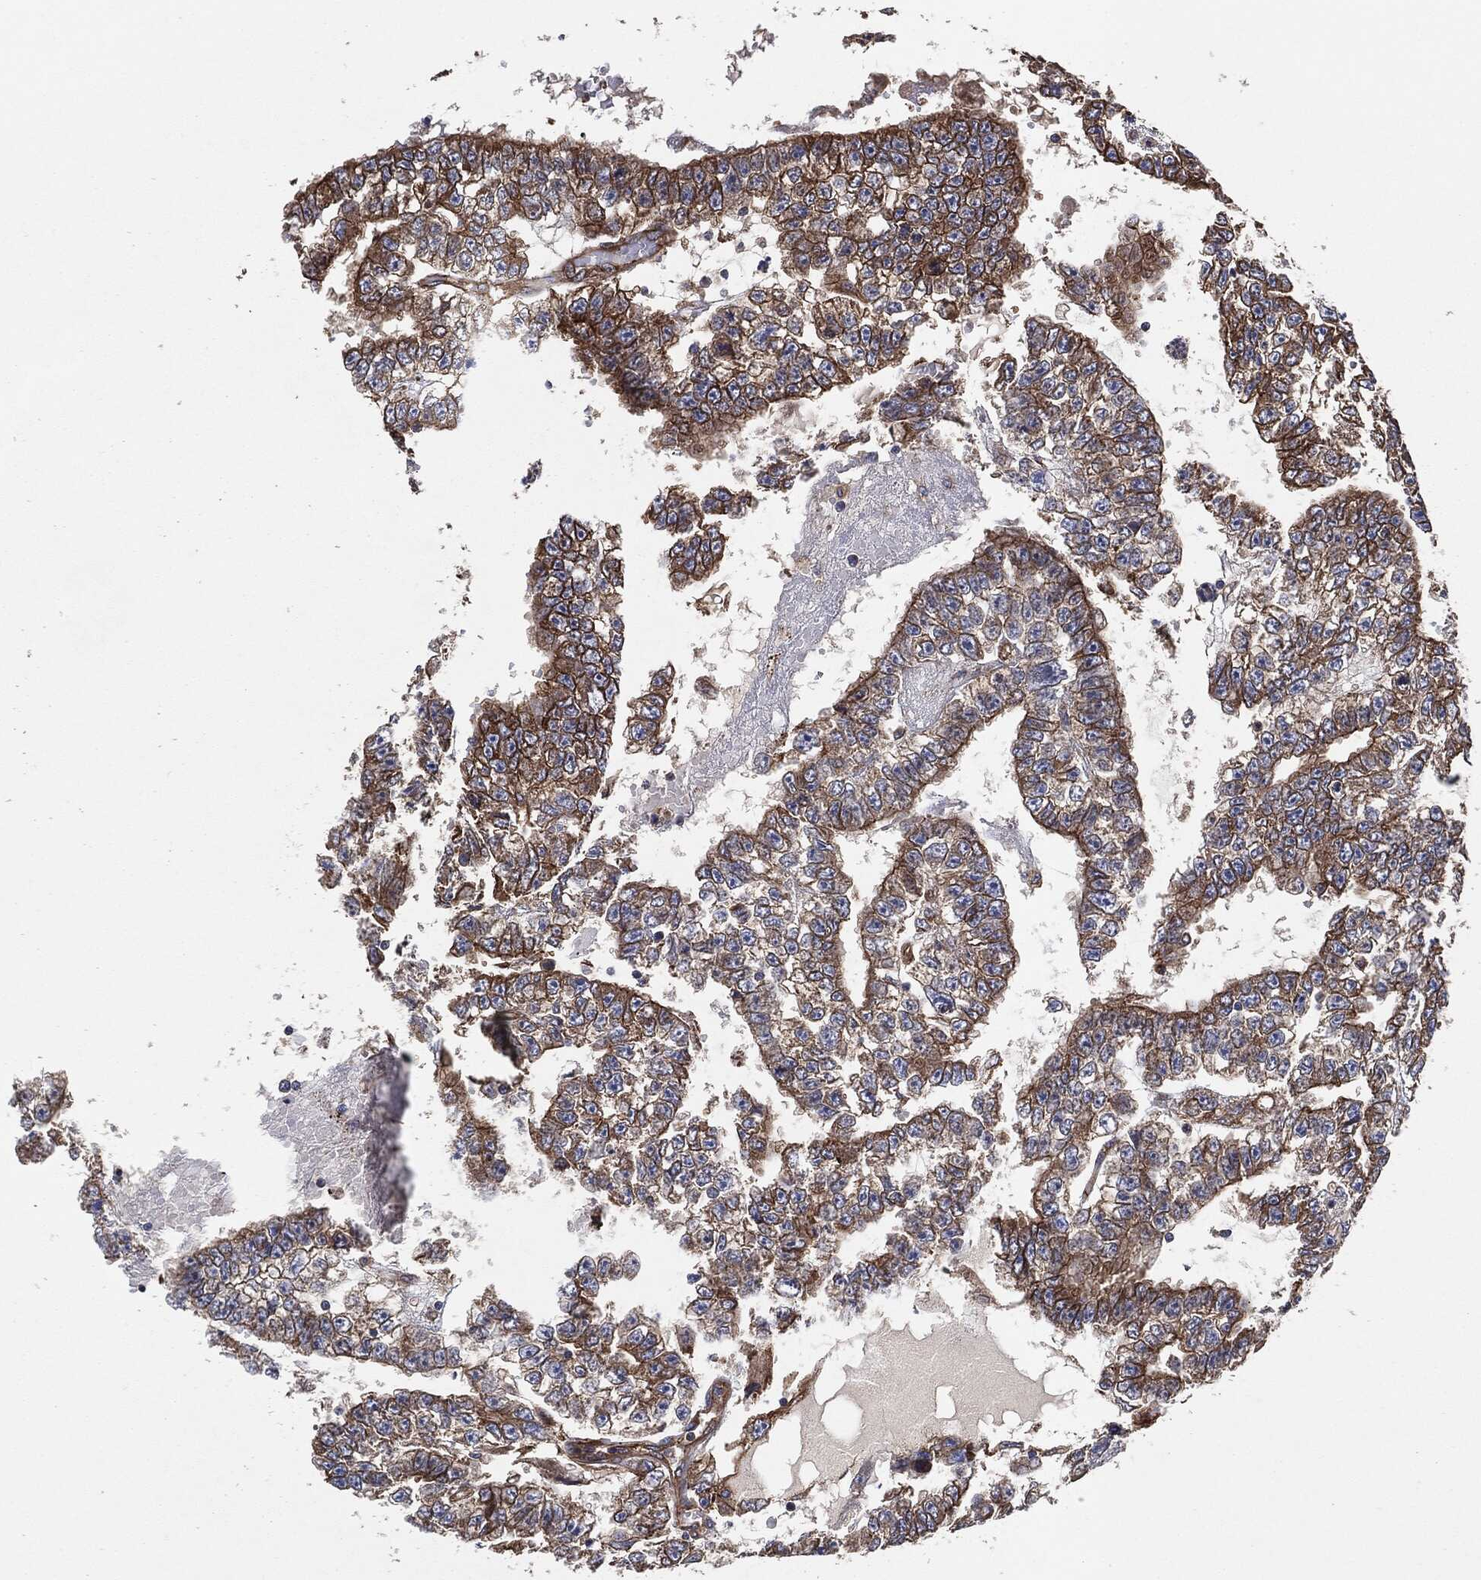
{"staining": {"intensity": "strong", "quantity": "25%-75%", "location": "cytoplasmic/membranous"}, "tissue": "testis cancer", "cell_type": "Tumor cells", "image_type": "cancer", "snomed": [{"axis": "morphology", "description": "Carcinoma, Embryonal, NOS"}, {"axis": "topography", "description": "Testis"}], "caption": "Strong cytoplasmic/membranous staining is present in approximately 25%-75% of tumor cells in embryonal carcinoma (testis).", "gene": "CTNNA1", "patient": {"sex": "male", "age": 25}}